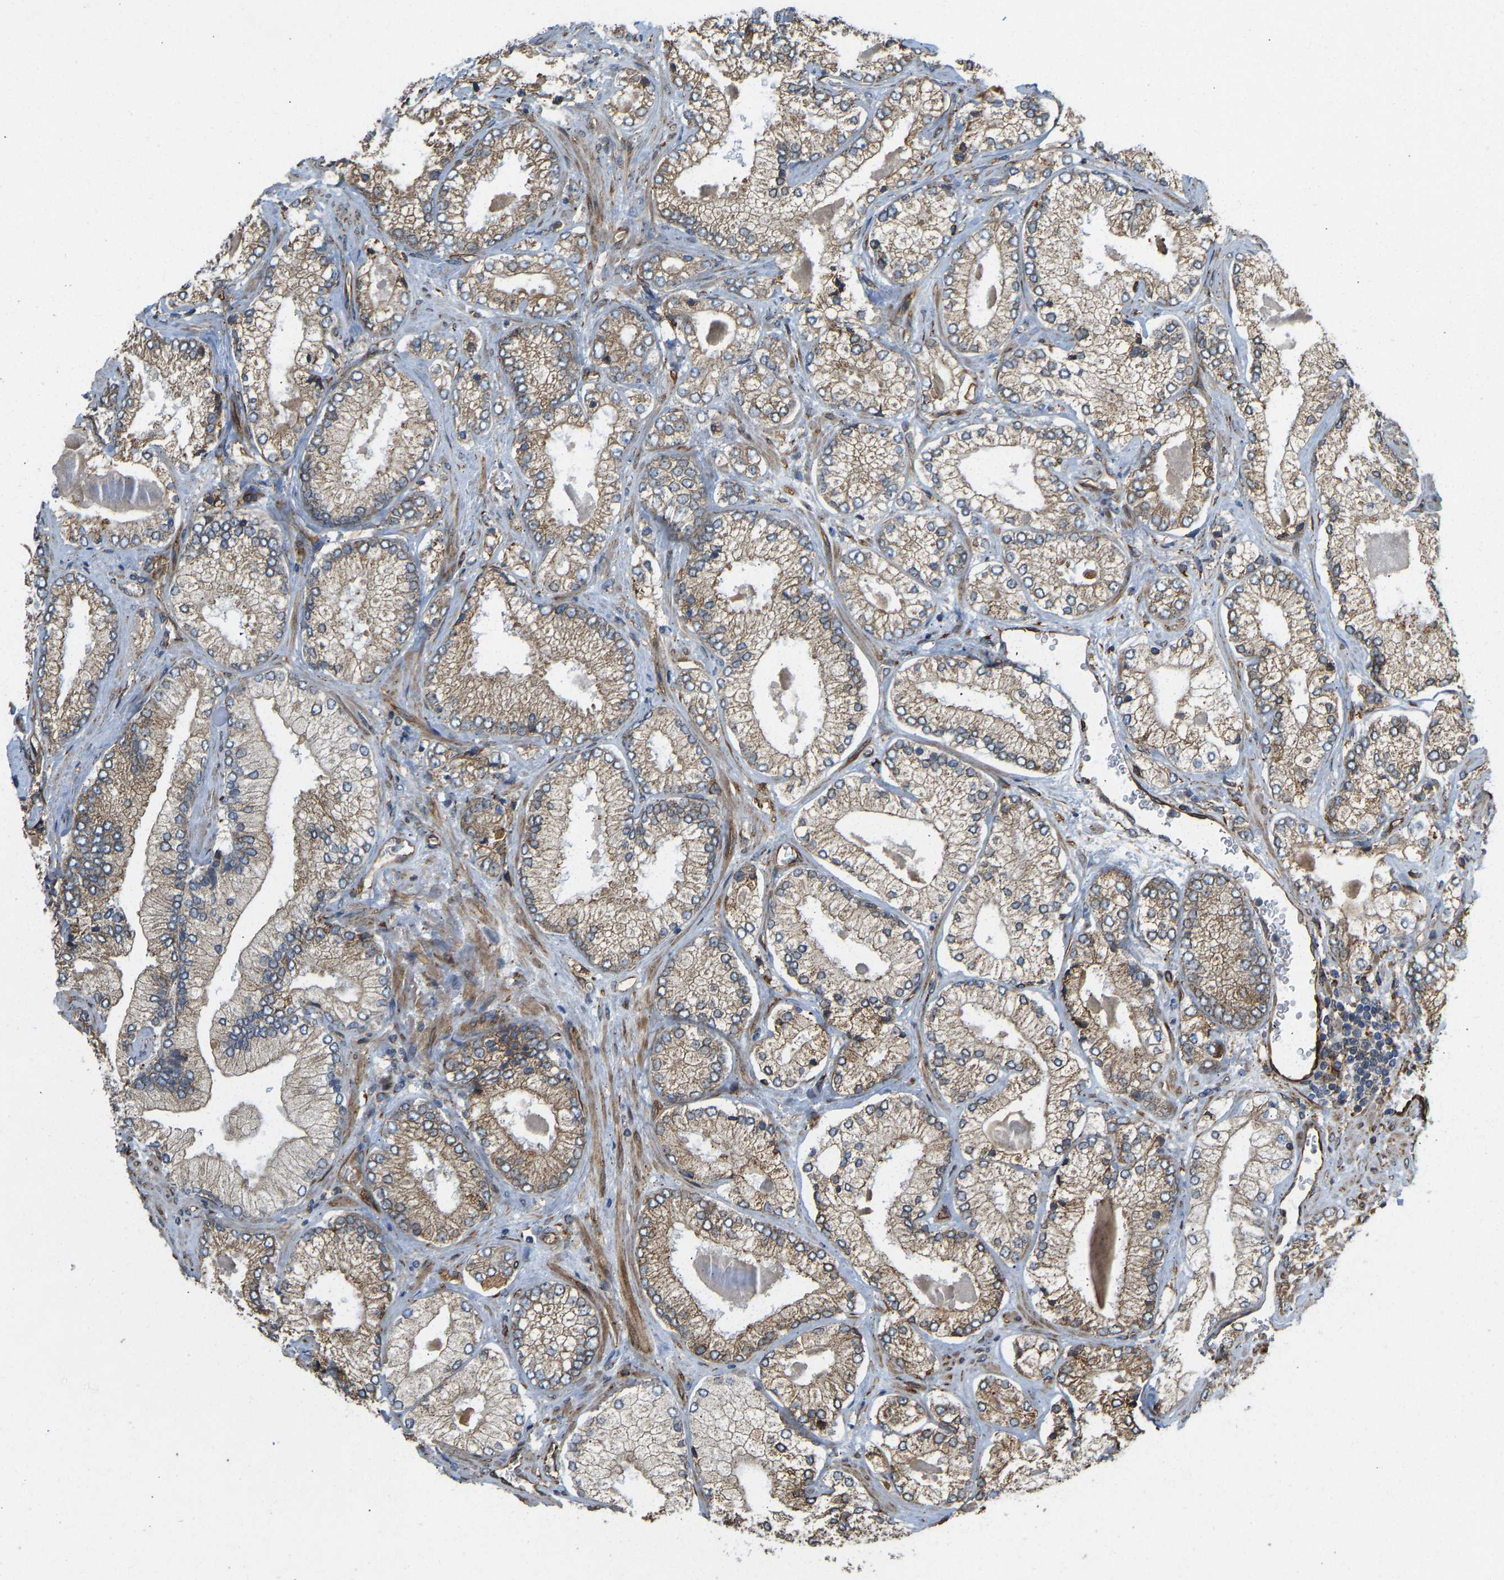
{"staining": {"intensity": "weak", "quantity": ">75%", "location": "cytoplasmic/membranous"}, "tissue": "prostate cancer", "cell_type": "Tumor cells", "image_type": "cancer", "snomed": [{"axis": "morphology", "description": "Adenocarcinoma, Low grade"}, {"axis": "topography", "description": "Prostate"}], "caption": "A photomicrograph of adenocarcinoma (low-grade) (prostate) stained for a protein exhibits weak cytoplasmic/membranous brown staining in tumor cells. (IHC, brightfield microscopy, high magnification).", "gene": "BEX3", "patient": {"sex": "male", "age": 65}}